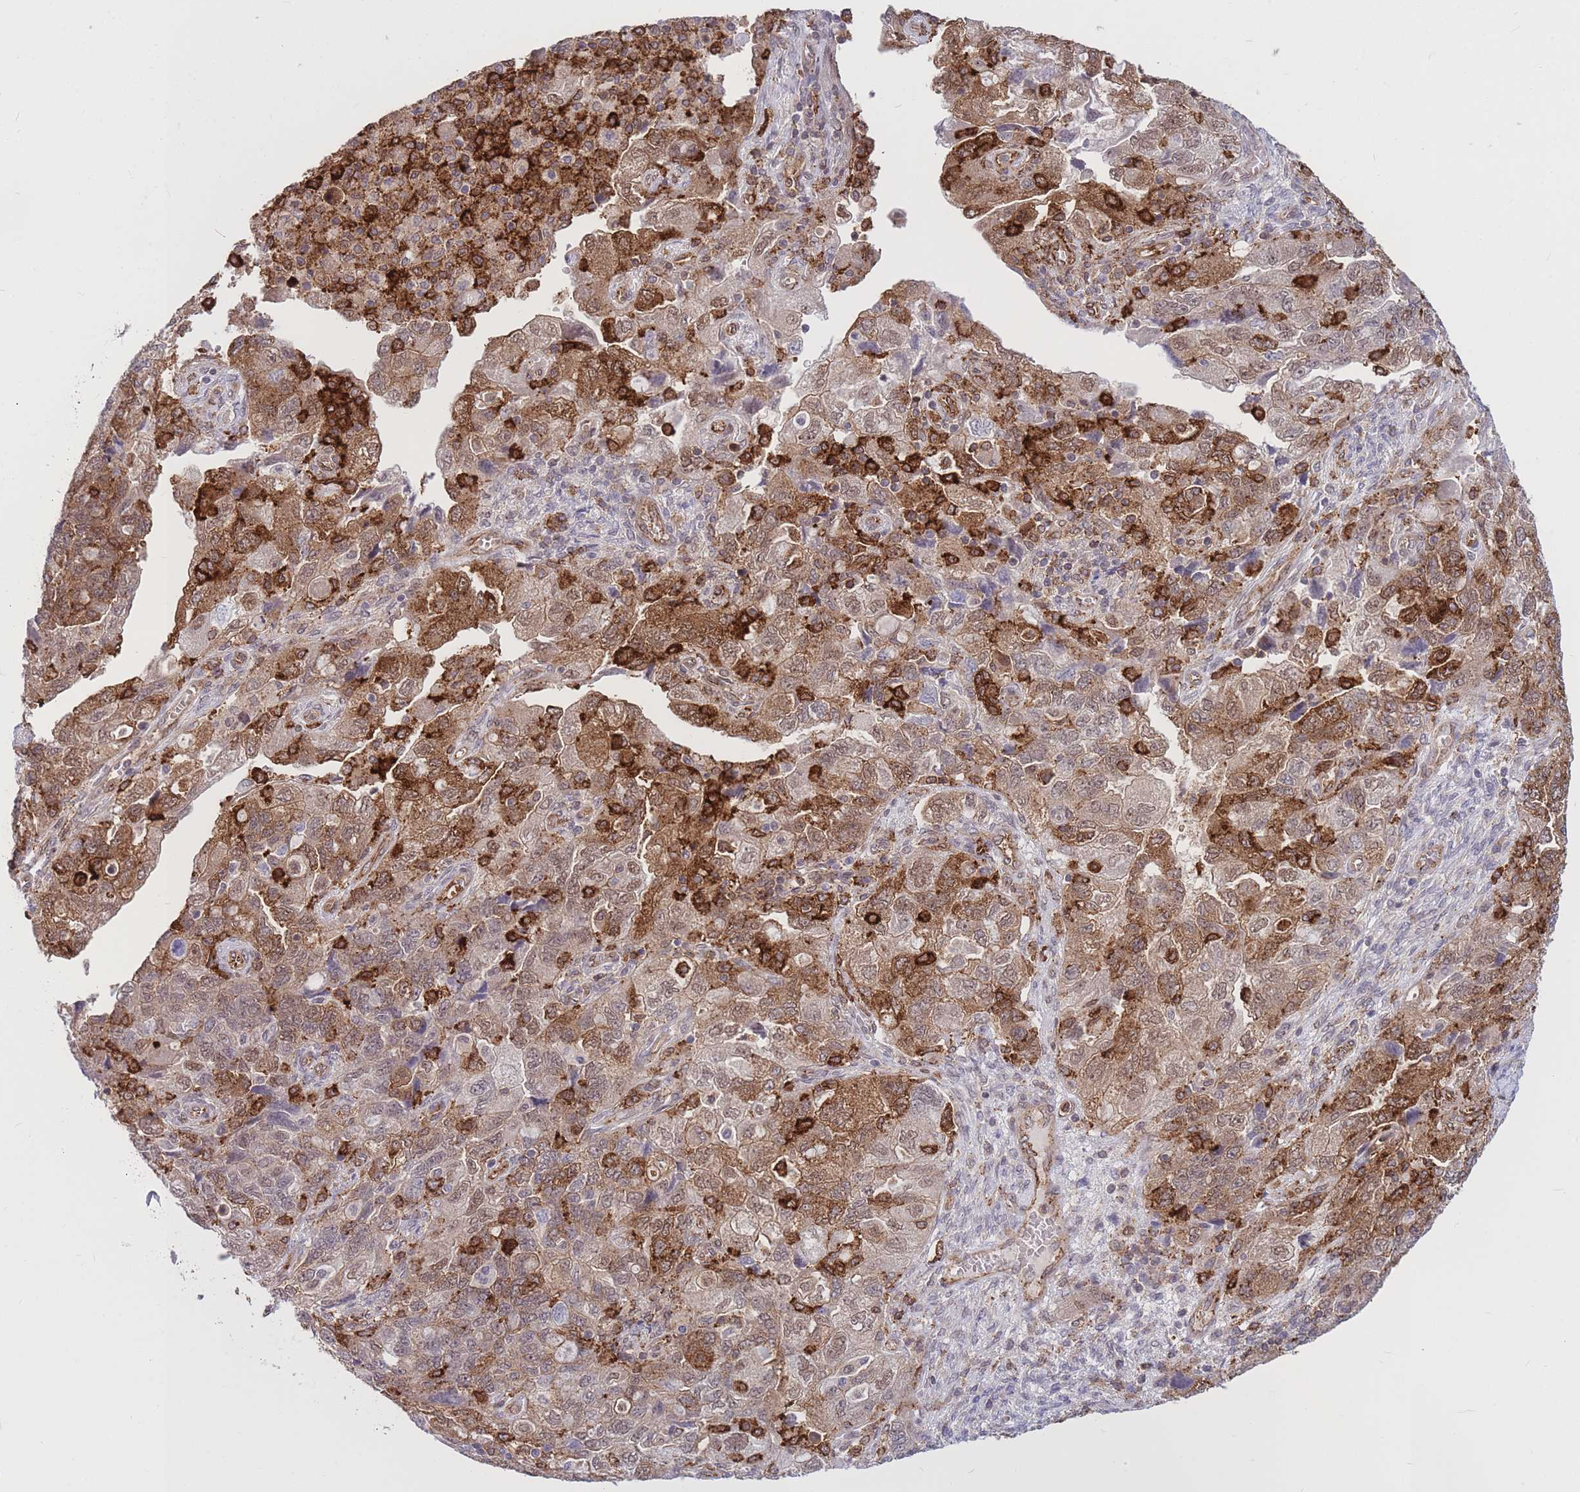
{"staining": {"intensity": "moderate", "quantity": "25%-75%", "location": "cytoplasmic/membranous"}, "tissue": "ovarian cancer", "cell_type": "Tumor cells", "image_type": "cancer", "snomed": [{"axis": "morphology", "description": "Carcinoma, endometroid"}, {"axis": "topography", "description": "Ovary"}], "caption": "The histopathology image reveals immunohistochemical staining of ovarian endometroid carcinoma. There is moderate cytoplasmic/membranous positivity is appreciated in approximately 25%-75% of tumor cells.", "gene": "TCF20", "patient": {"sex": "female", "age": 51}}